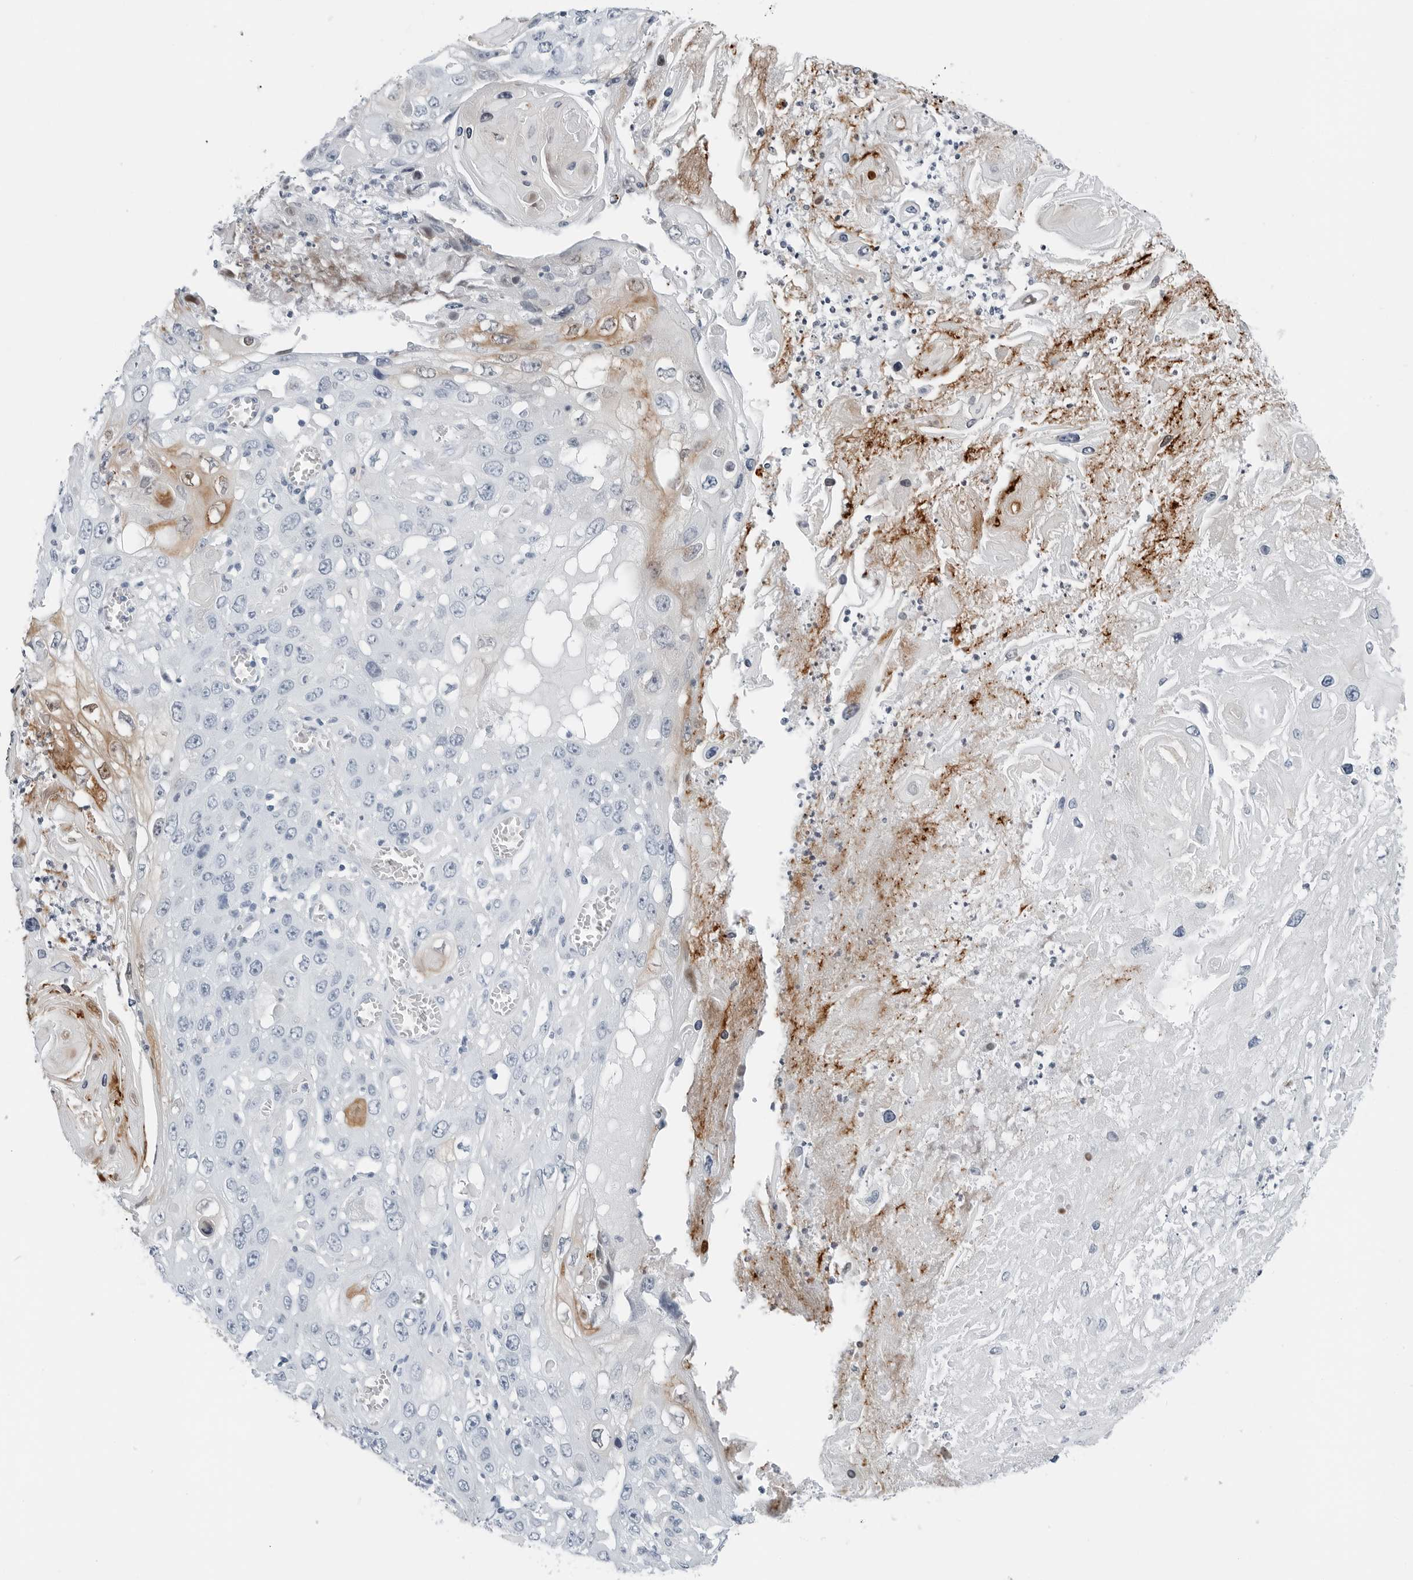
{"staining": {"intensity": "moderate", "quantity": "<25%", "location": "cytoplasmic/membranous"}, "tissue": "skin cancer", "cell_type": "Tumor cells", "image_type": "cancer", "snomed": [{"axis": "morphology", "description": "Squamous cell carcinoma, NOS"}, {"axis": "topography", "description": "Skin"}], "caption": "Immunohistochemical staining of skin squamous cell carcinoma exhibits low levels of moderate cytoplasmic/membranous protein expression in approximately <25% of tumor cells.", "gene": "SLPI", "patient": {"sex": "male", "age": 55}}